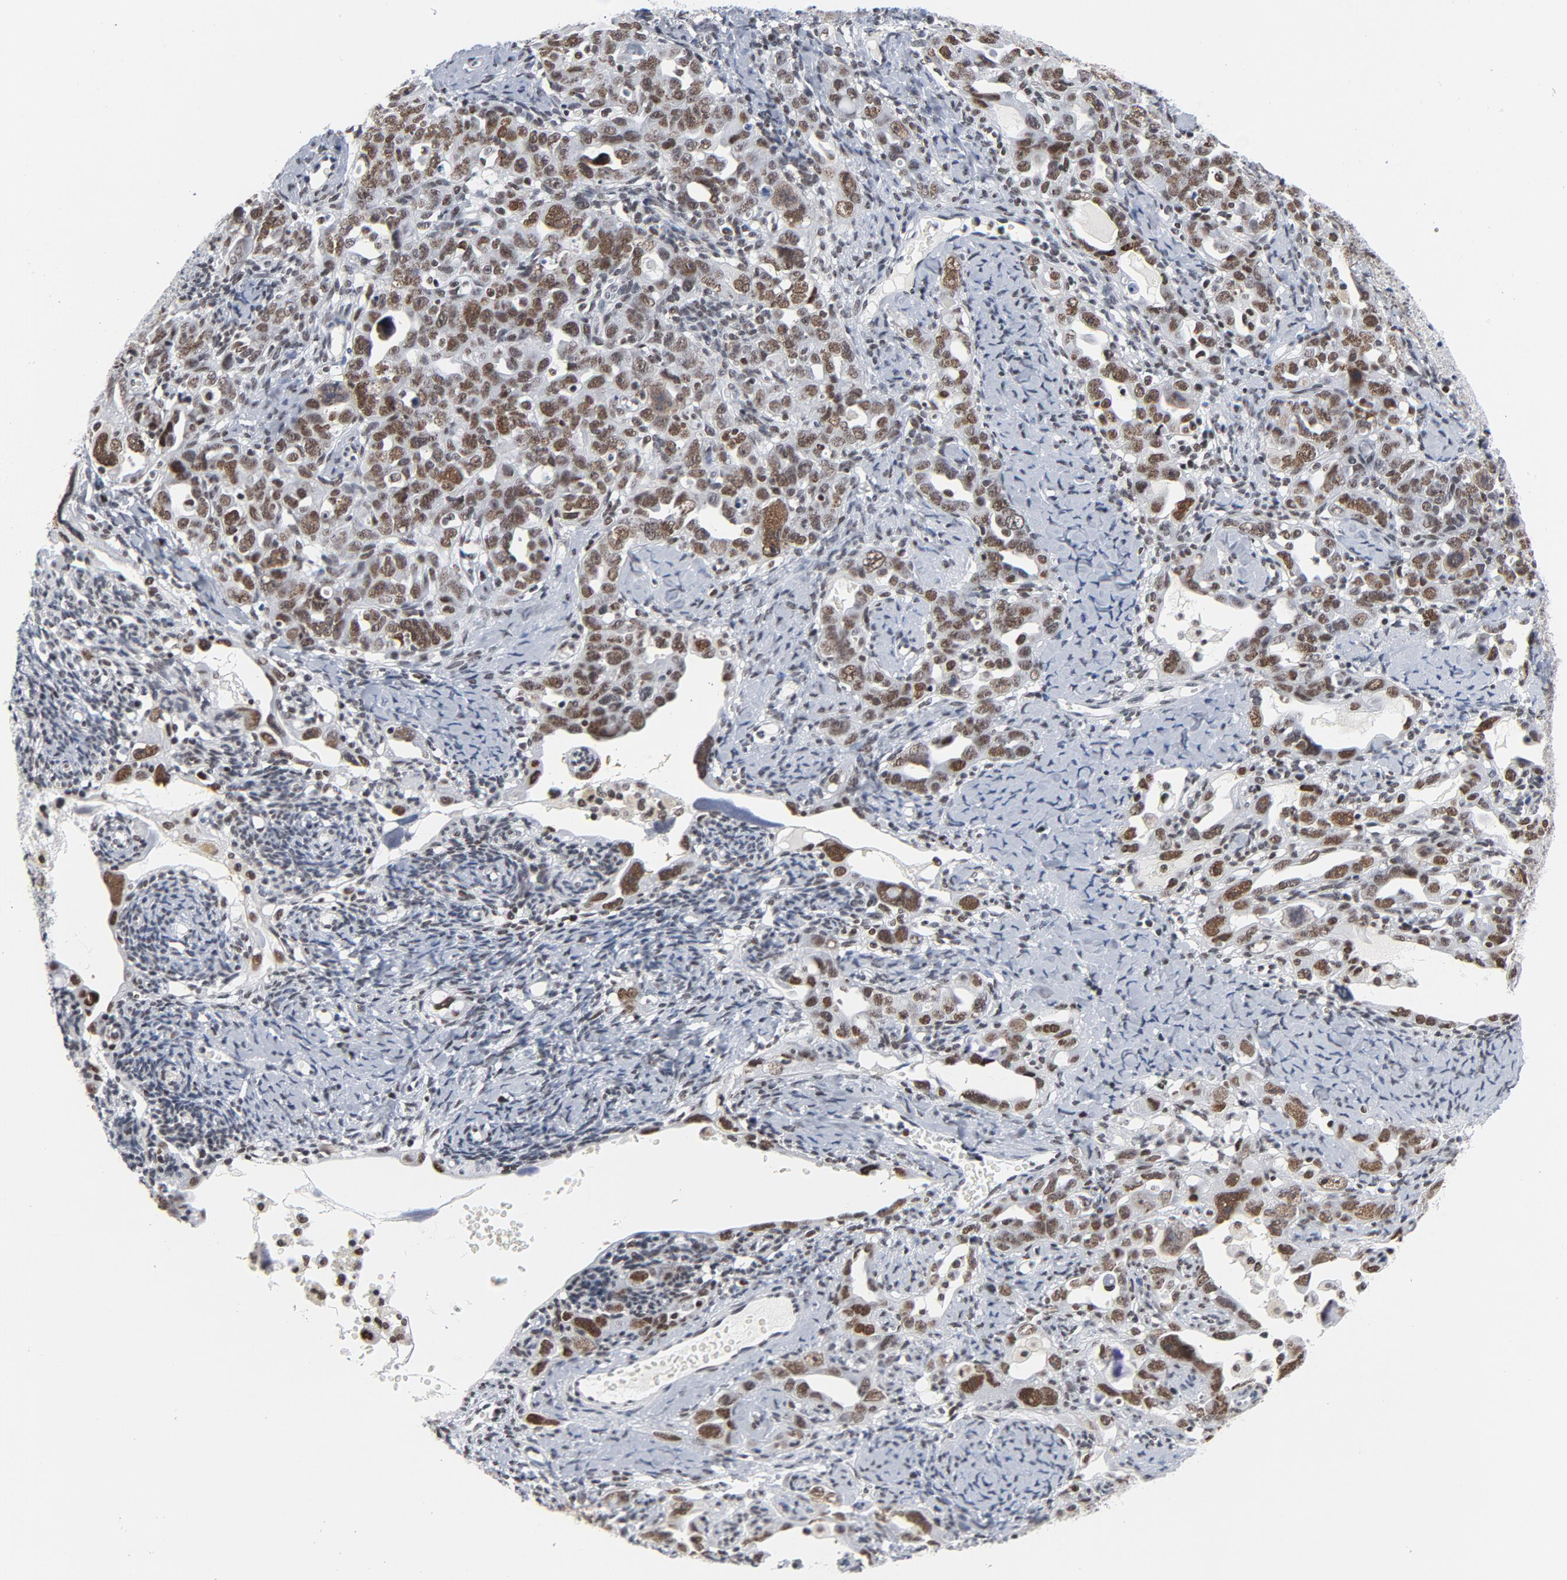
{"staining": {"intensity": "moderate", "quantity": ">75%", "location": "nuclear"}, "tissue": "ovarian cancer", "cell_type": "Tumor cells", "image_type": "cancer", "snomed": [{"axis": "morphology", "description": "Cystadenocarcinoma, serous, NOS"}, {"axis": "topography", "description": "Ovary"}], "caption": "A brown stain labels moderate nuclear positivity of a protein in serous cystadenocarcinoma (ovarian) tumor cells.", "gene": "CSTF2", "patient": {"sex": "female", "age": 66}}